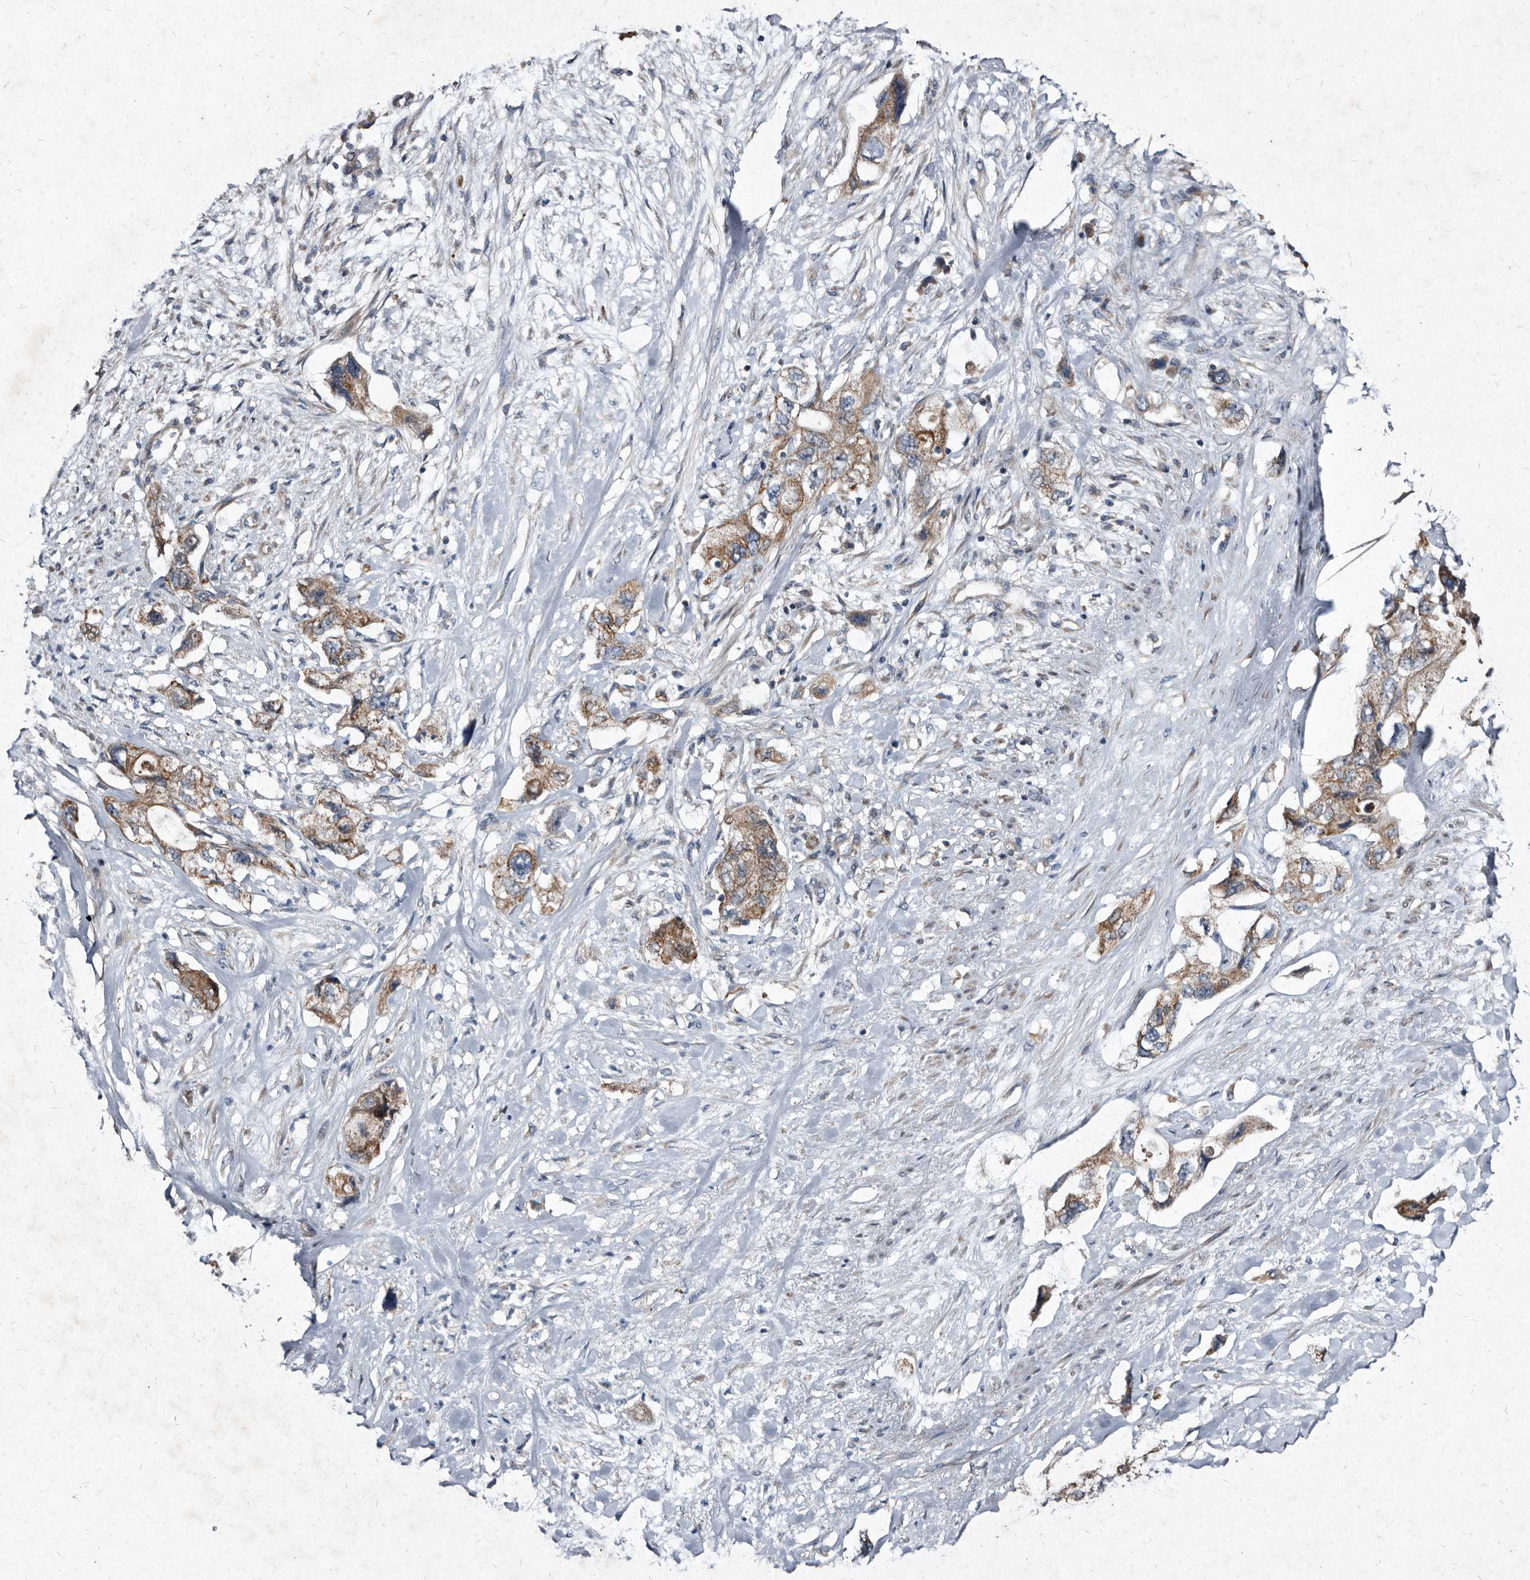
{"staining": {"intensity": "moderate", "quantity": ">75%", "location": "cytoplasmic/membranous"}, "tissue": "pancreatic cancer", "cell_type": "Tumor cells", "image_type": "cancer", "snomed": [{"axis": "morphology", "description": "Adenocarcinoma, NOS"}, {"axis": "topography", "description": "Pancreas"}], "caption": "Pancreatic cancer stained with DAB (3,3'-diaminobenzidine) immunohistochemistry exhibits medium levels of moderate cytoplasmic/membranous staining in approximately >75% of tumor cells.", "gene": "YPEL3", "patient": {"sex": "female", "age": 73}}